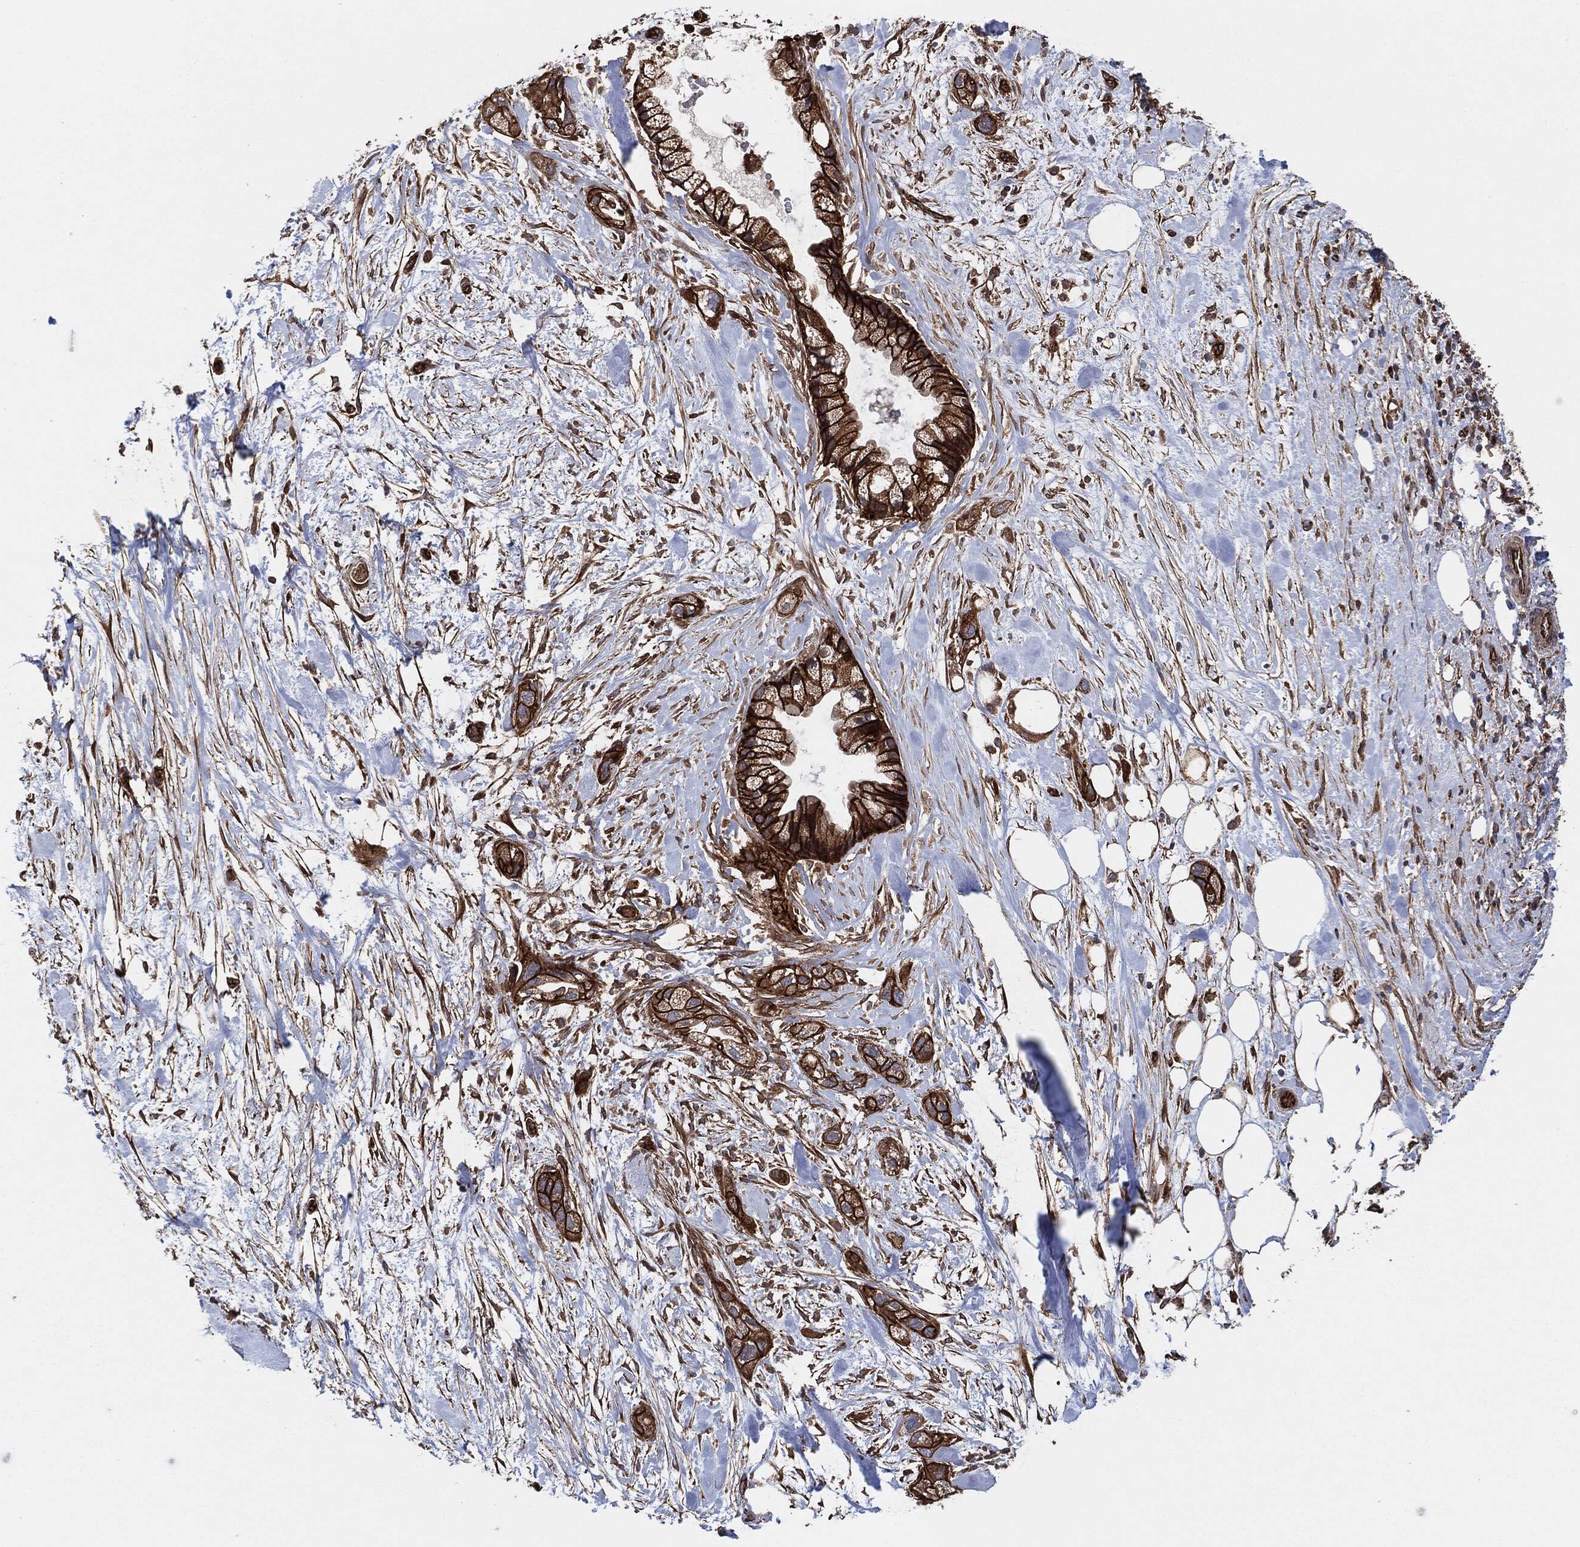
{"staining": {"intensity": "strong", "quantity": ">75%", "location": "cytoplasmic/membranous"}, "tissue": "pancreatic cancer", "cell_type": "Tumor cells", "image_type": "cancer", "snomed": [{"axis": "morphology", "description": "Adenocarcinoma, NOS"}, {"axis": "topography", "description": "Pancreas"}], "caption": "A histopathology image of pancreatic adenocarcinoma stained for a protein reveals strong cytoplasmic/membranous brown staining in tumor cells.", "gene": "CTNNA1", "patient": {"sex": "male", "age": 44}}